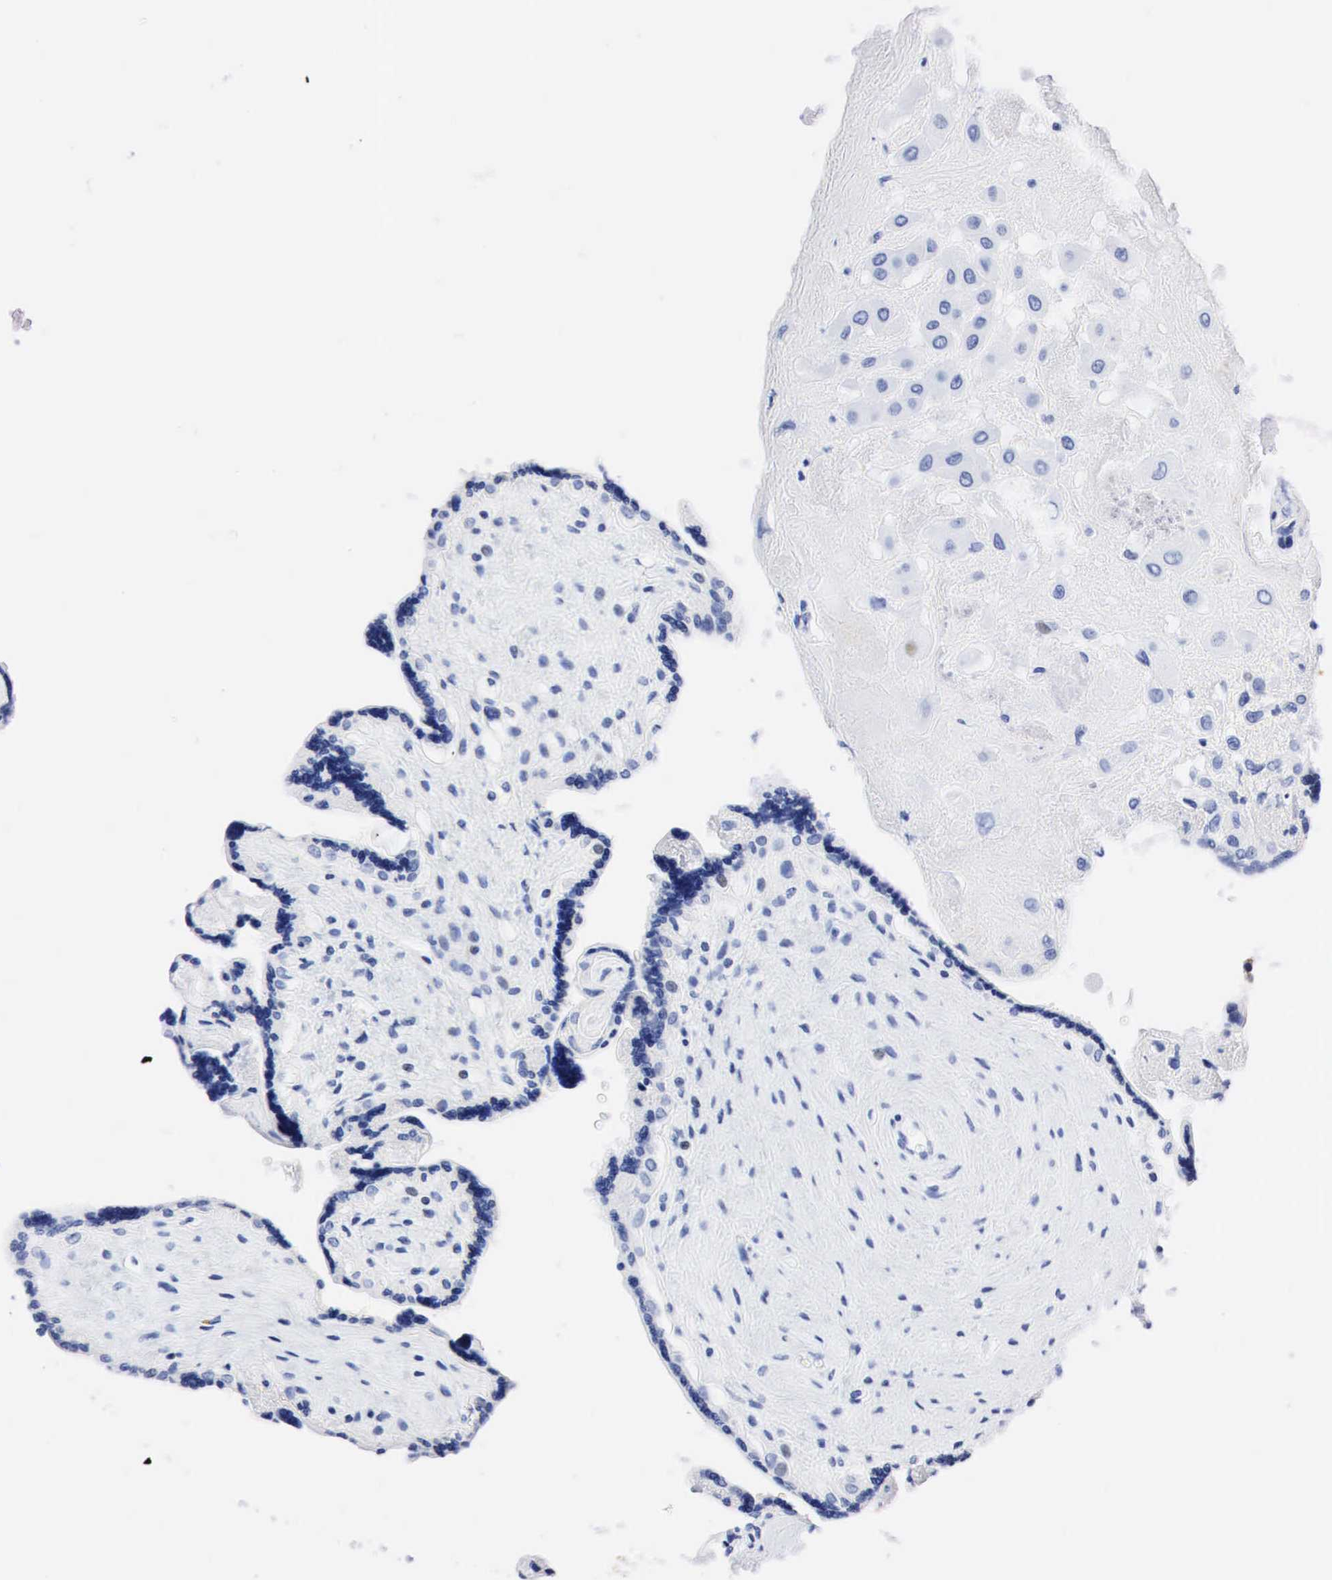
{"staining": {"intensity": "negative", "quantity": "none", "location": "none"}, "tissue": "placenta", "cell_type": "Decidual cells", "image_type": "normal", "snomed": [{"axis": "morphology", "description": "Normal tissue, NOS"}, {"axis": "topography", "description": "Placenta"}], "caption": "Image shows no protein staining in decidual cells of normal placenta. (DAB (3,3'-diaminobenzidine) immunohistochemistry (IHC) visualized using brightfield microscopy, high magnification).", "gene": "PTH", "patient": {"sex": "female", "age": 31}}